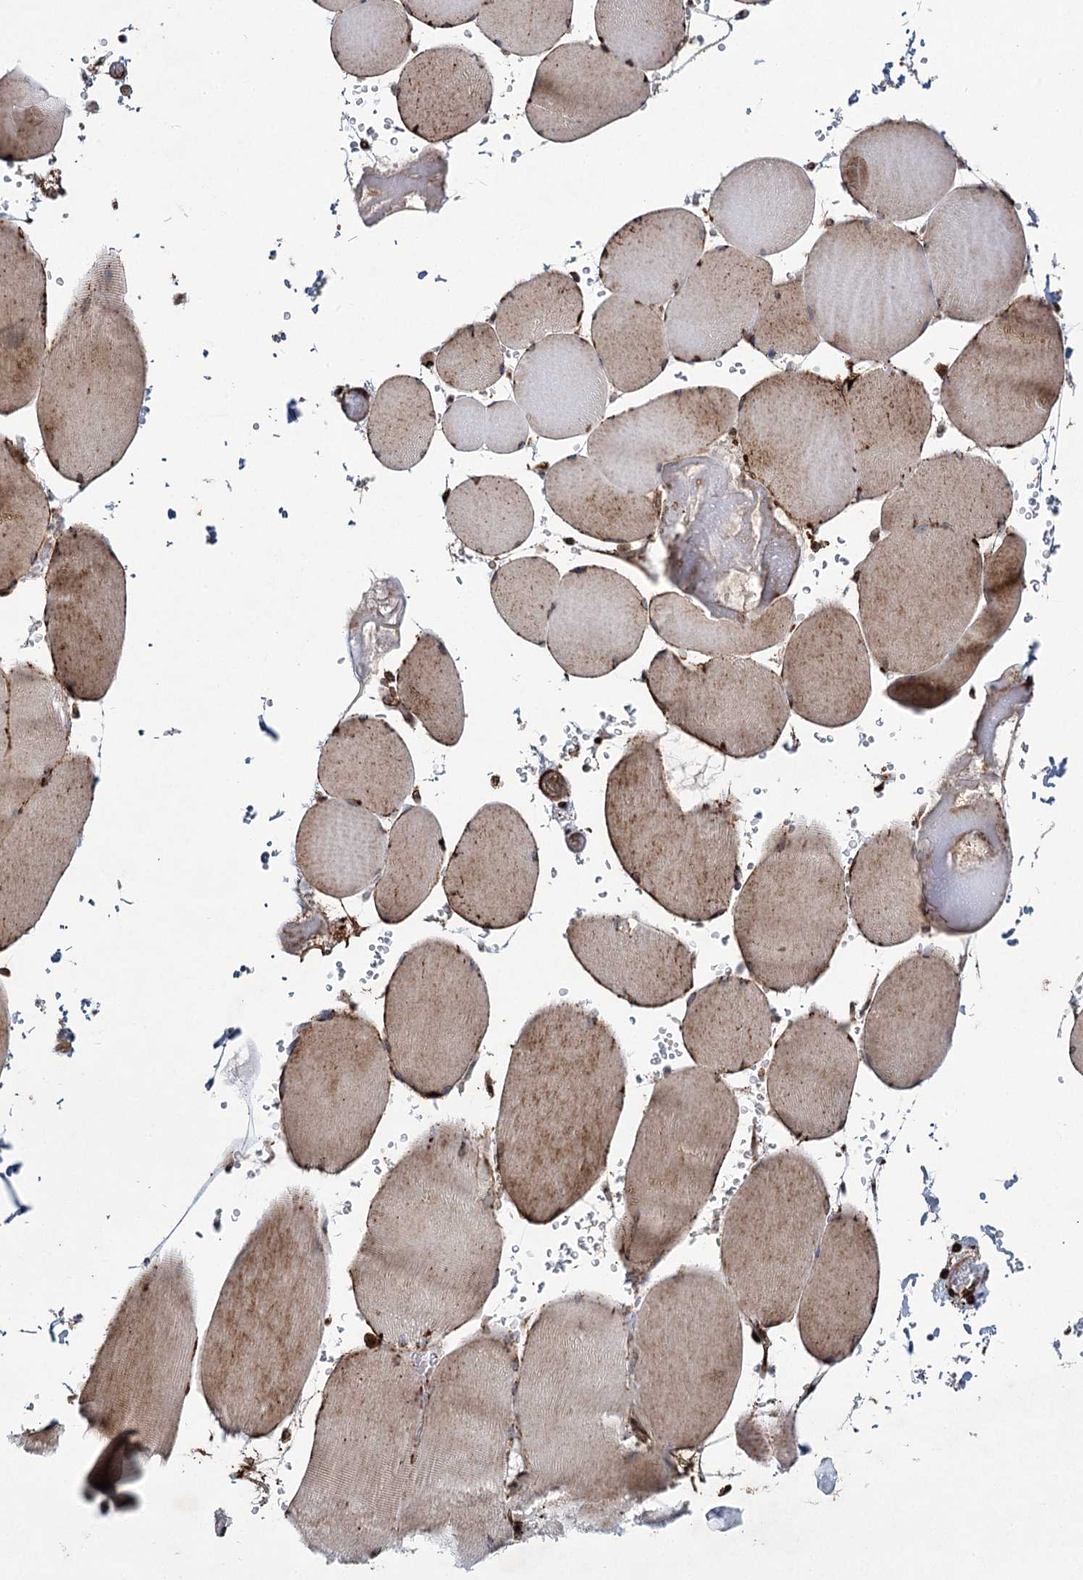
{"staining": {"intensity": "moderate", "quantity": "25%-75%", "location": "cytoplasmic/membranous"}, "tissue": "skeletal muscle", "cell_type": "Myocytes", "image_type": "normal", "snomed": [{"axis": "morphology", "description": "Normal tissue, NOS"}, {"axis": "topography", "description": "Skeletal muscle"}, {"axis": "topography", "description": "Head-Neck"}], "caption": "Moderate cytoplasmic/membranous protein expression is seen in about 25%-75% of myocytes in skeletal muscle. (DAB = brown stain, brightfield microscopy at high magnification).", "gene": "DCUN1D4", "patient": {"sex": "male", "age": 66}}